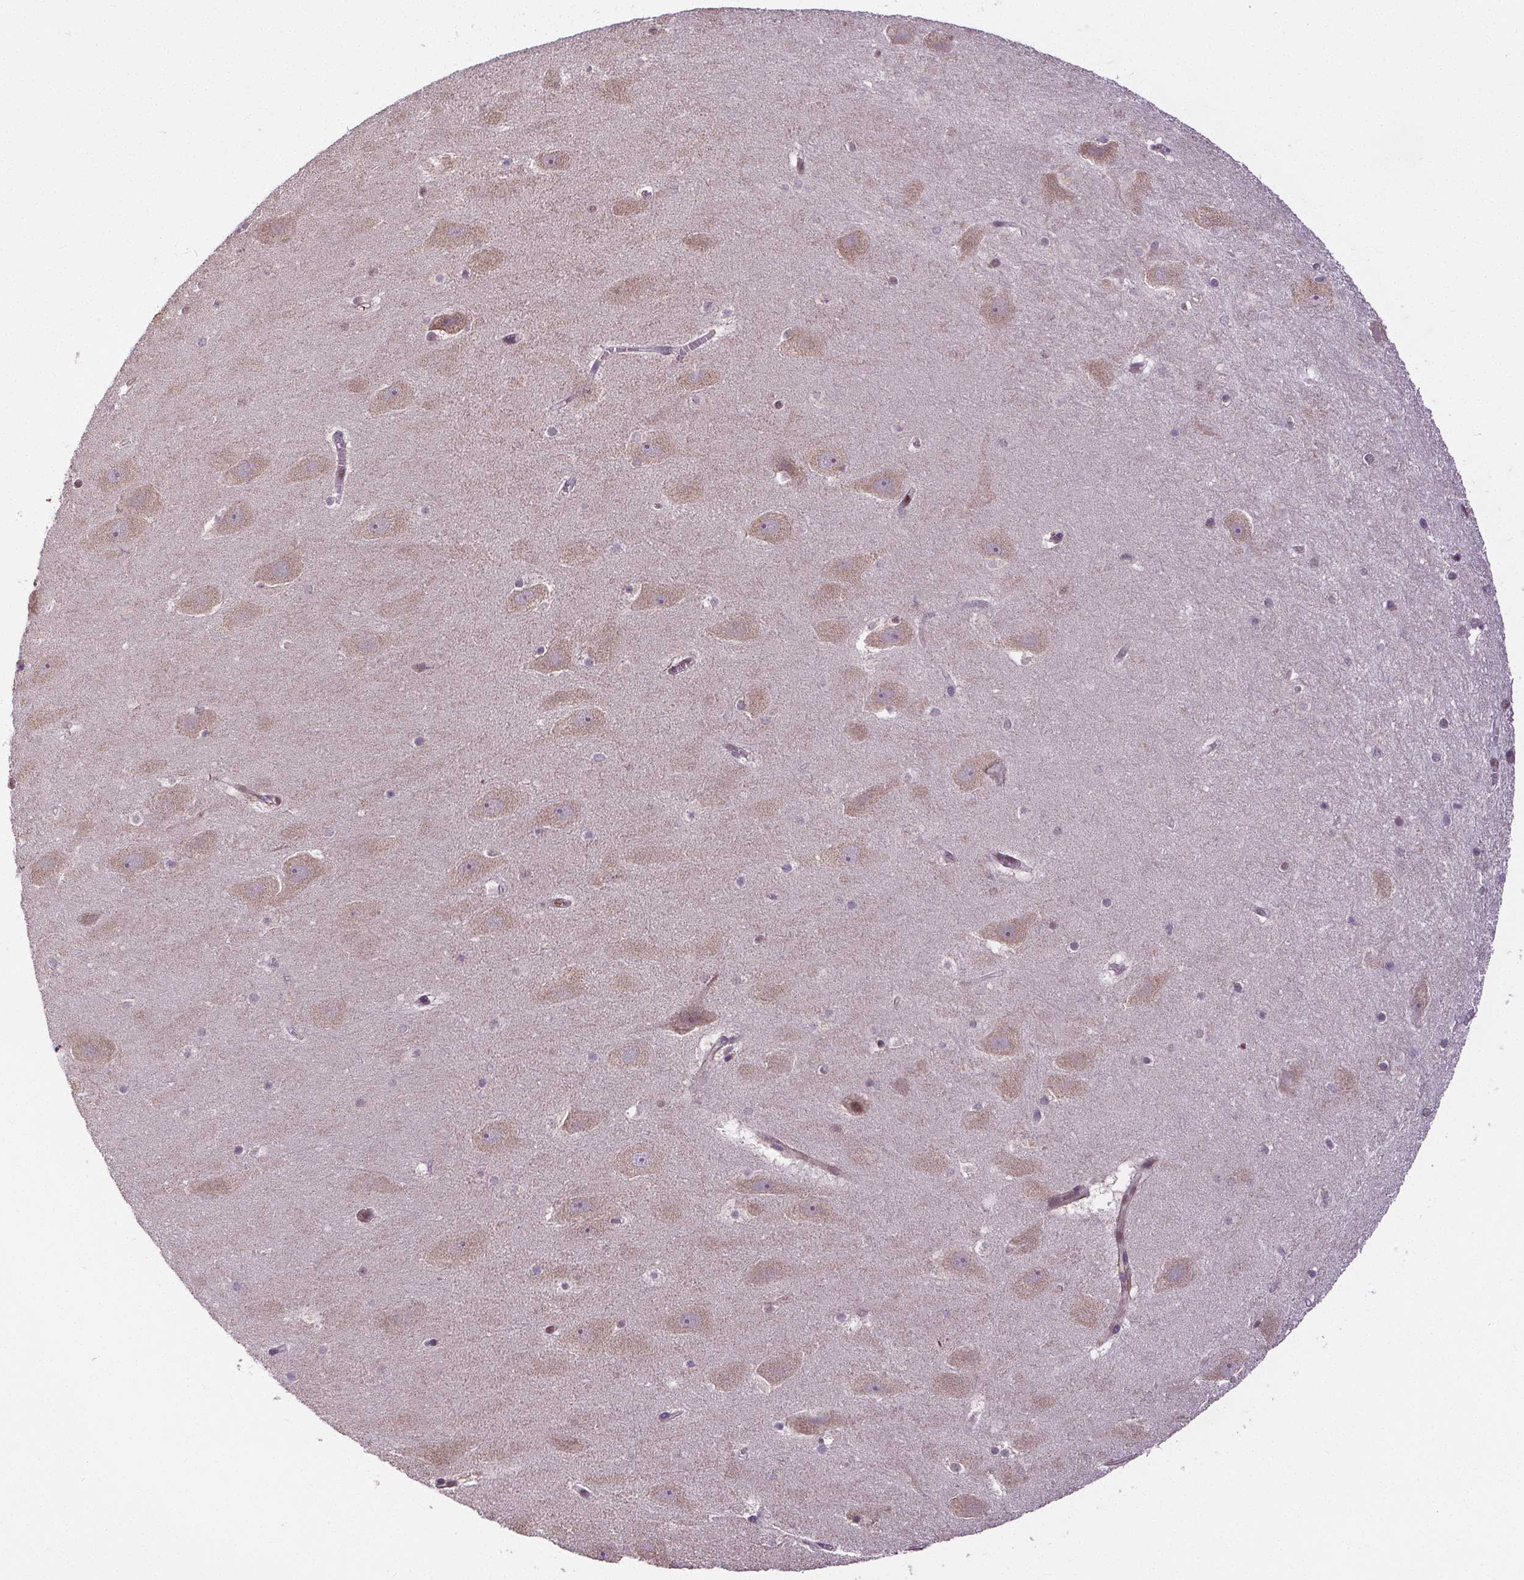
{"staining": {"intensity": "negative", "quantity": "none", "location": "none"}, "tissue": "hippocampus", "cell_type": "Glial cells", "image_type": "normal", "snomed": [{"axis": "morphology", "description": "Normal tissue, NOS"}, {"axis": "topography", "description": "Hippocampus"}], "caption": "Immunohistochemistry (IHC) micrograph of normal hippocampus: human hippocampus stained with DAB exhibits no significant protein staining in glial cells. (Brightfield microscopy of DAB (3,3'-diaminobenzidine) immunohistochemistry at high magnification).", "gene": "KIAA0232", "patient": {"sex": "male", "age": 45}}